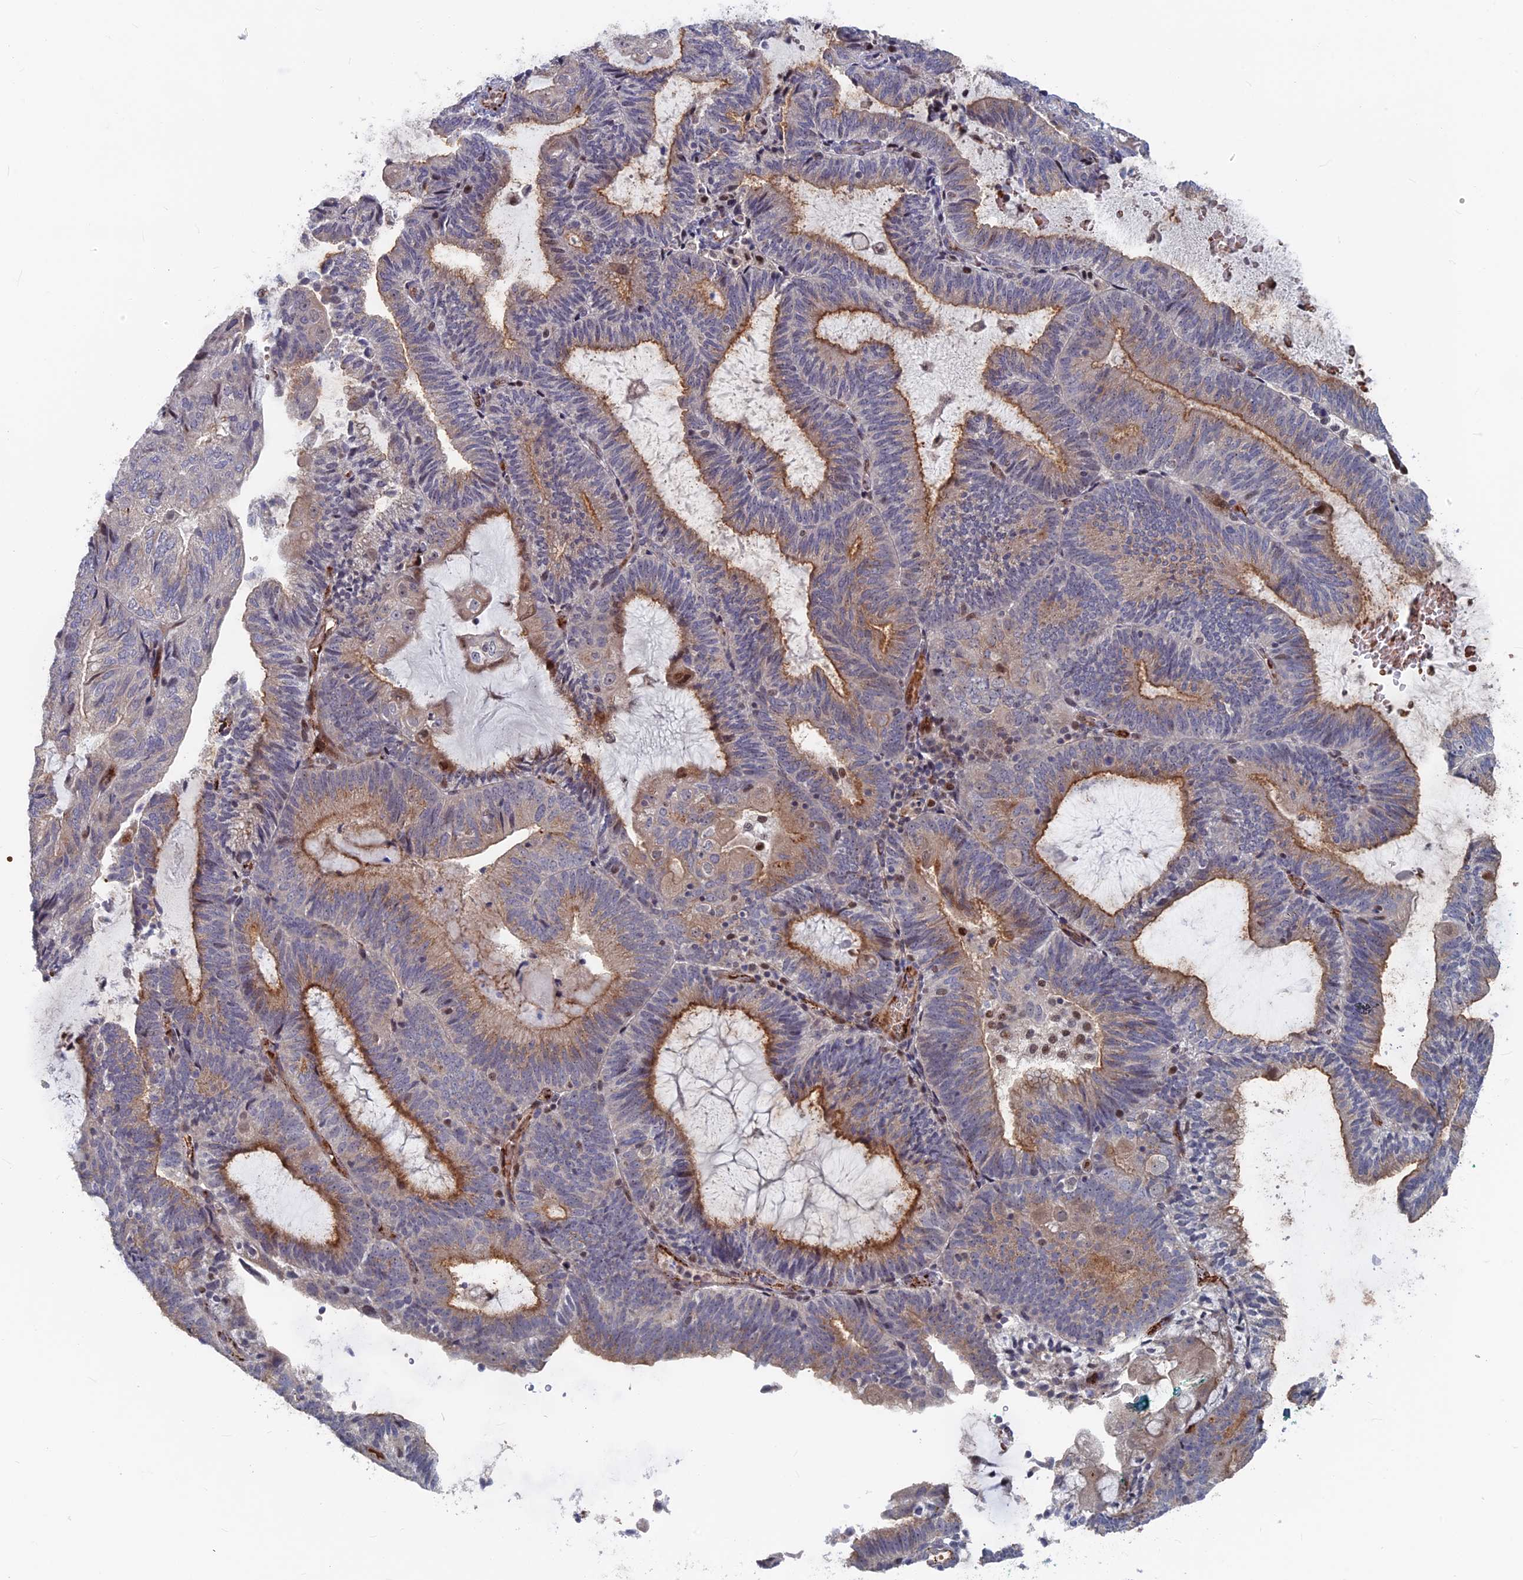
{"staining": {"intensity": "moderate", "quantity": "25%-75%", "location": "cytoplasmic/membranous"}, "tissue": "endometrial cancer", "cell_type": "Tumor cells", "image_type": "cancer", "snomed": [{"axis": "morphology", "description": "Adenocarcinoma, NOS"}, {"axis": "topography", "description": "Endometrium"}], "caption": "An immunohistochemistry (IHC) histopathology image of tumor tissue is shown. Protein staining in brown shows moderate cytoplasmic/membranous positivity in endometrial cancer within tumor cells. The staining was performed using DAB, with brown indicating positive protein expression. Nuclei are stained blue with hematoxylin.", "gene": "SH3D21", "patient": {"sex": "female", "age": 81}}